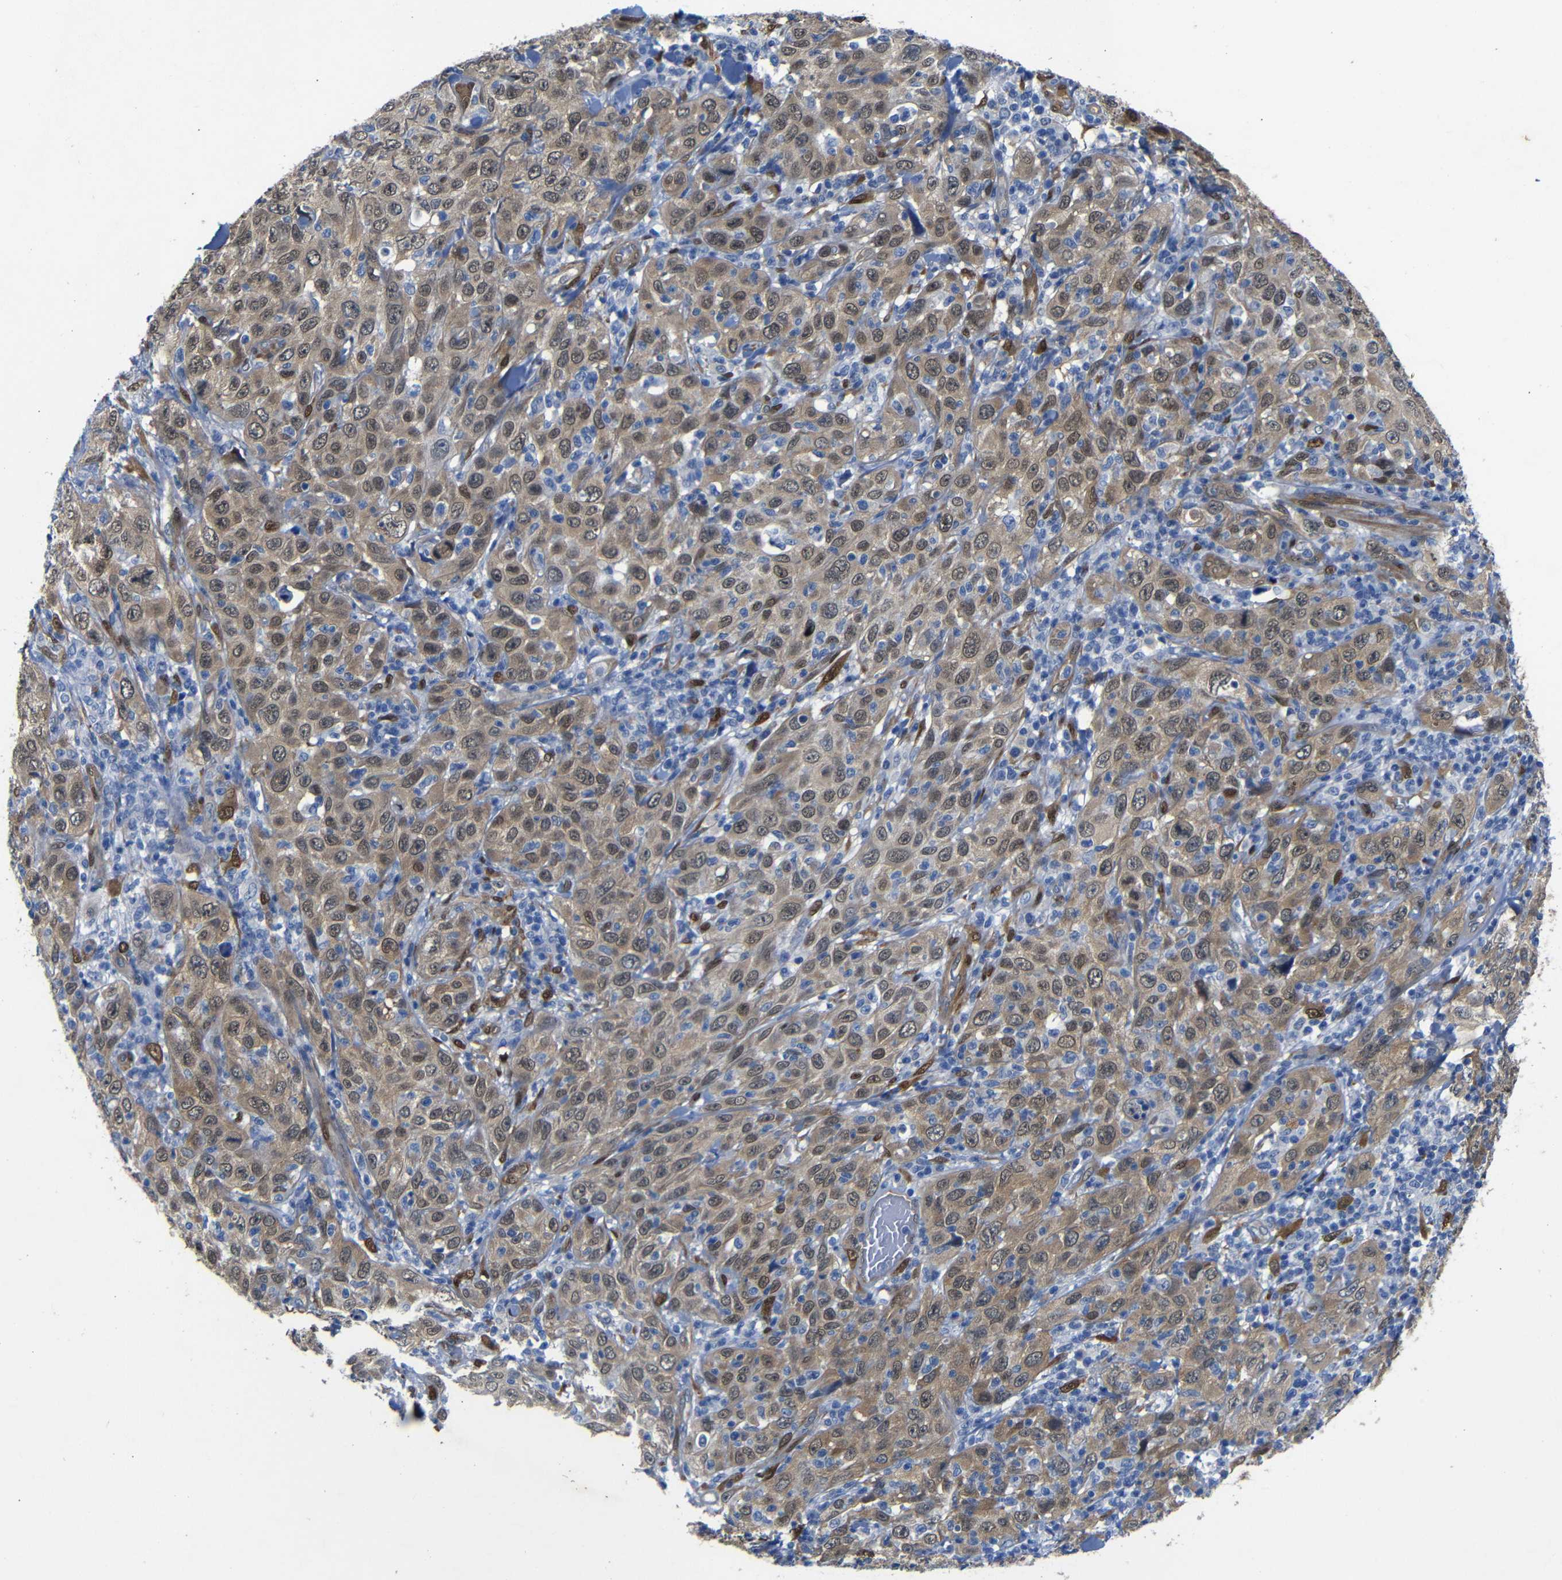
{"staining": {"intensity": "weak", "quantity": ">75%", "location": "cytoplasmic/membranous,nuclear"}, "tissue": "skin cancer", "cell_type": "Tumor cells", "image_type": "cancer", "snomed": [{"axis": "morphology", "description": "Squamous cell carcinoma, NOS"}, {"axis": "topography", "description": "Skin"}], "caption": "Skin cancer (squamous cell carcinoma) stained for a protein shows weak cytoplasmic/membranous and nuclear positivity in tumor cells.", "gene": "YAP1", "patient": {"sex": "female", "age": 88}}